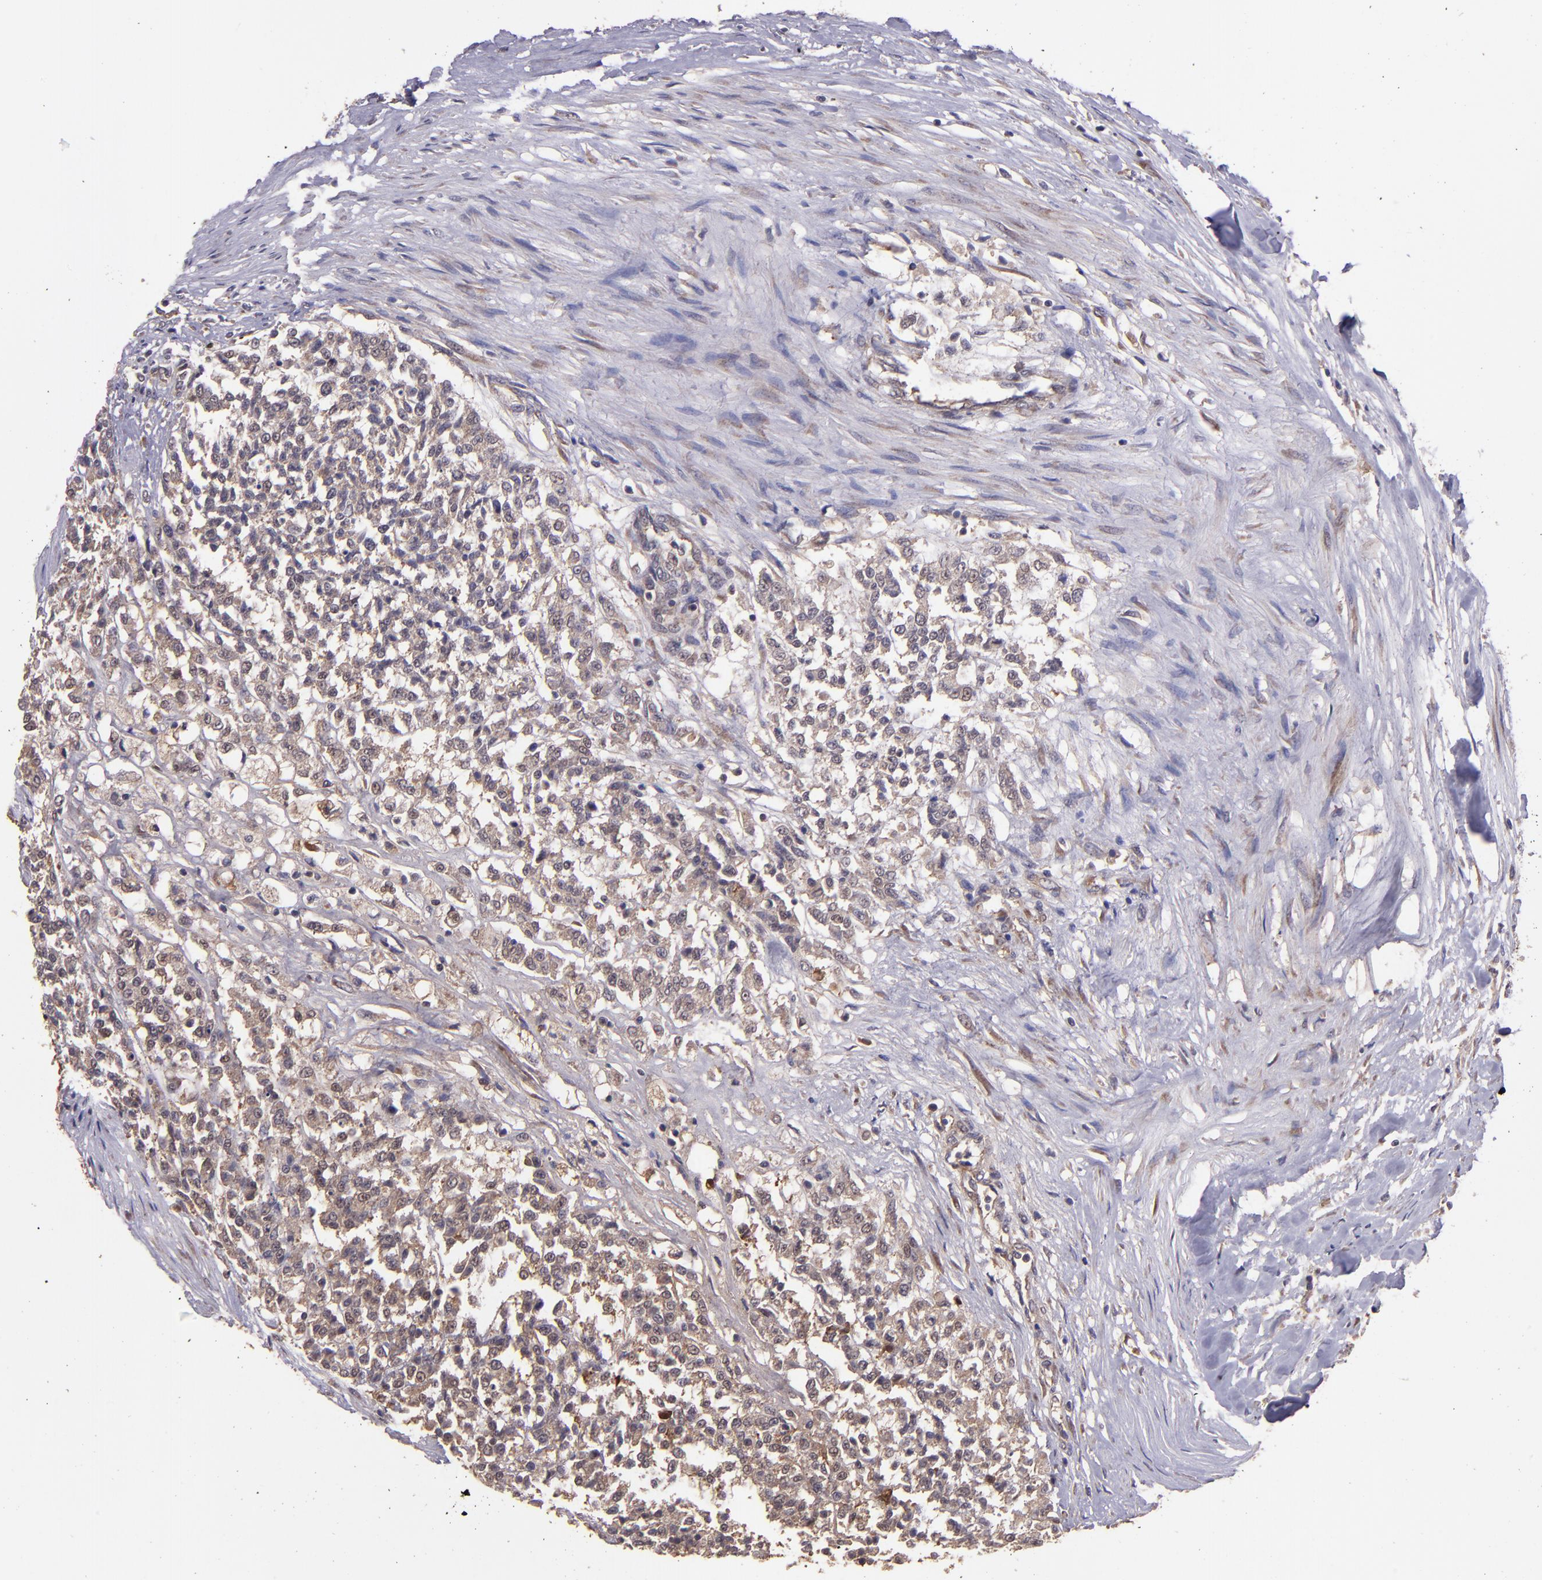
{"staining": {"intensity": "moderate", "quantity": ">75%", "location": "cytoplasmic/membranous"}, "tissue": "testis cancer", "cell_type": "Tumor cells", "image_type": "cancer", "snomed": [{"axis": "morphology", "description": "Seminoma, NOS"}, {"axis": "topography", "description": "Testis"}], "caption": "Tumor cells exhibit moderate cytoplasmic/membranous positivity in about >75% of cells in testis seminoma.", "gene": "USP51", "patient": {"sex": "male", "age": 59}}